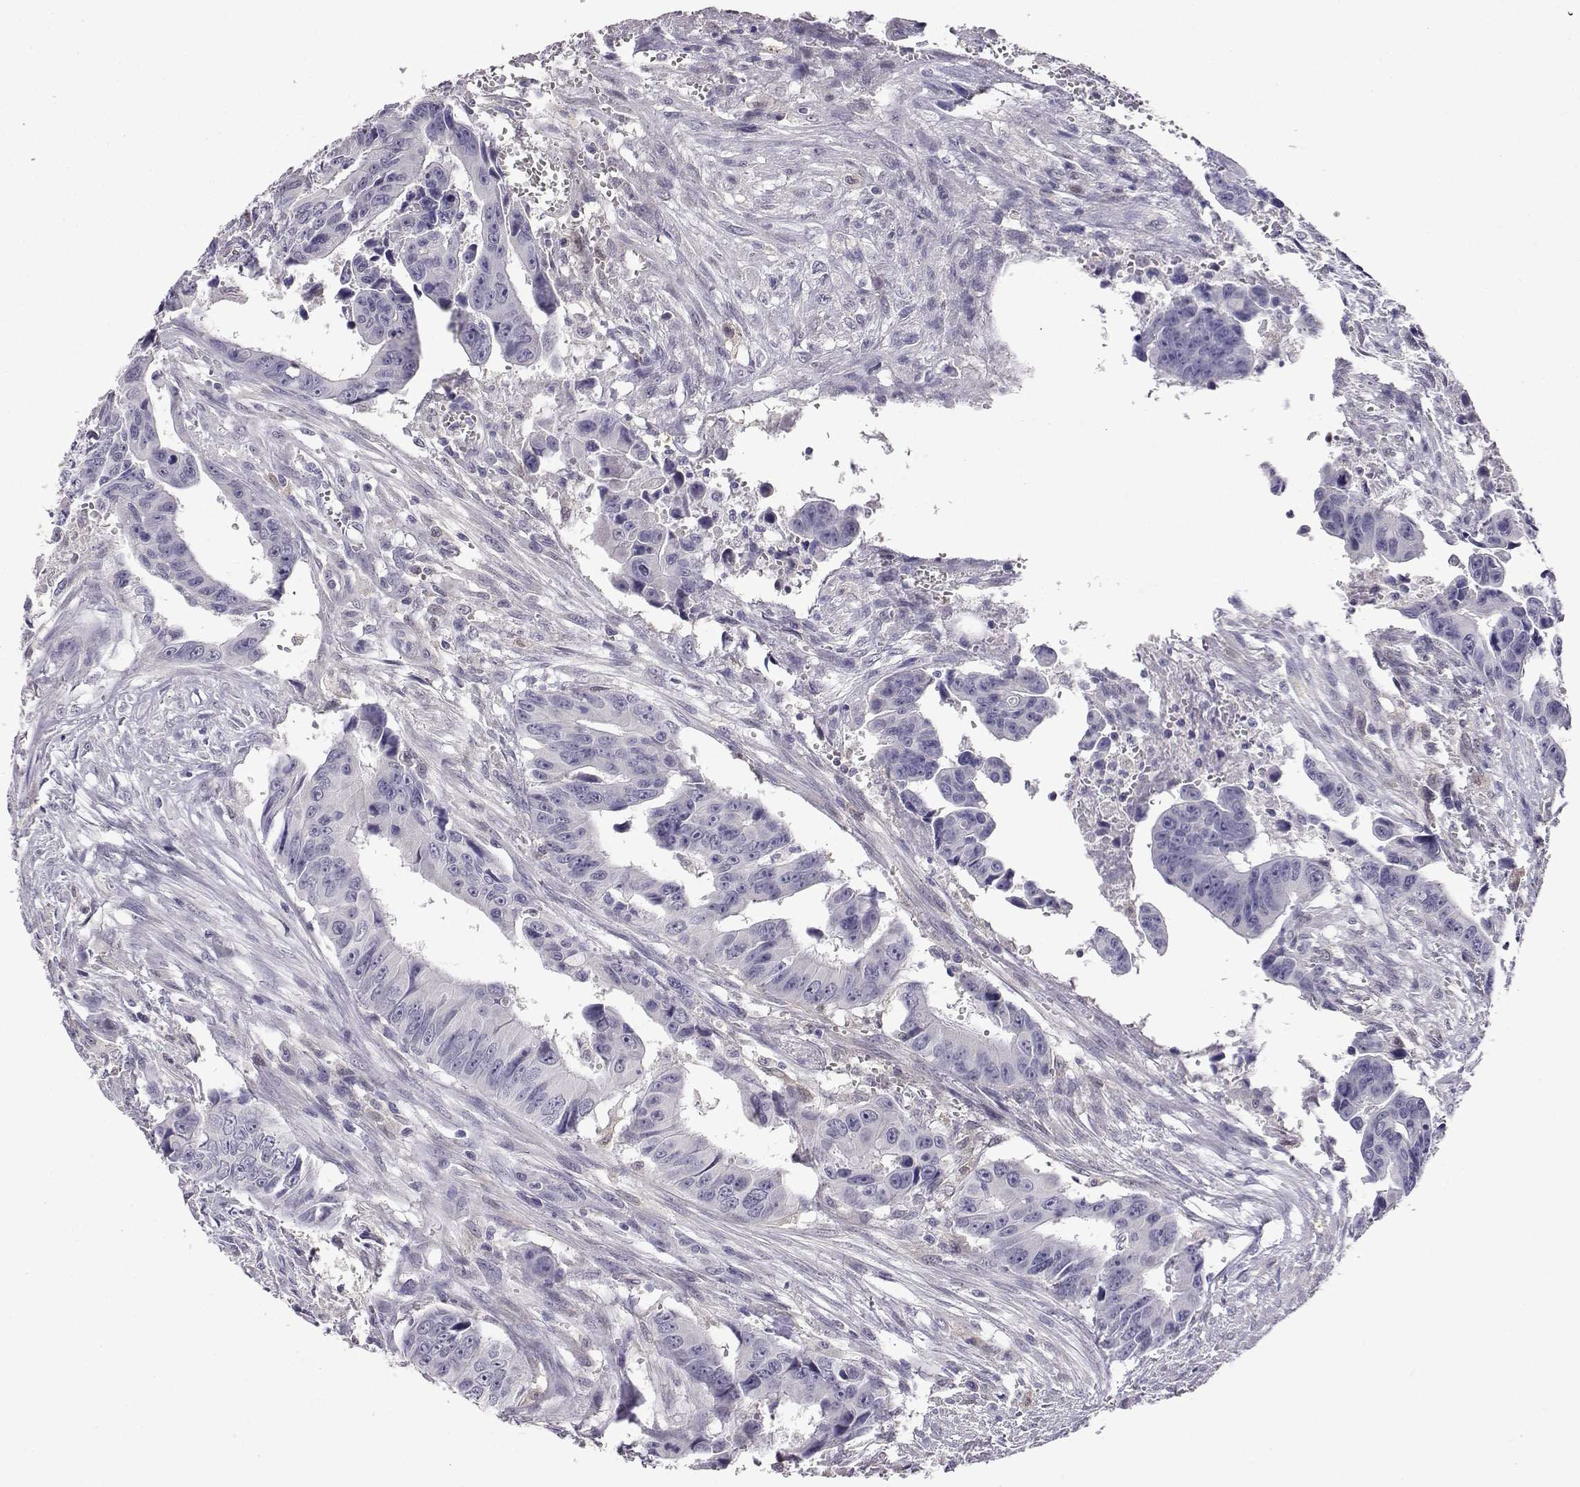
{"staining": {"intensity": "negative", "quantity": "none", "location": "none"}, "tissue": "colorectal cancer", "cell_type": "Tumor cells", "image_type": "cancer", "snomed": [{"axis": "morphology", "description": "Adenocarcinoma, NOS"}, {"axis": "topography", "description": "Colon"}], "caption": "DAB (3,3'-diaminobenzidine) immunohistochemical staining of colorectal cancer exhibits no significant expression in tumor cells.", "gene": "AKR1B1", "patient": {"sex": "female", "age": 87}}